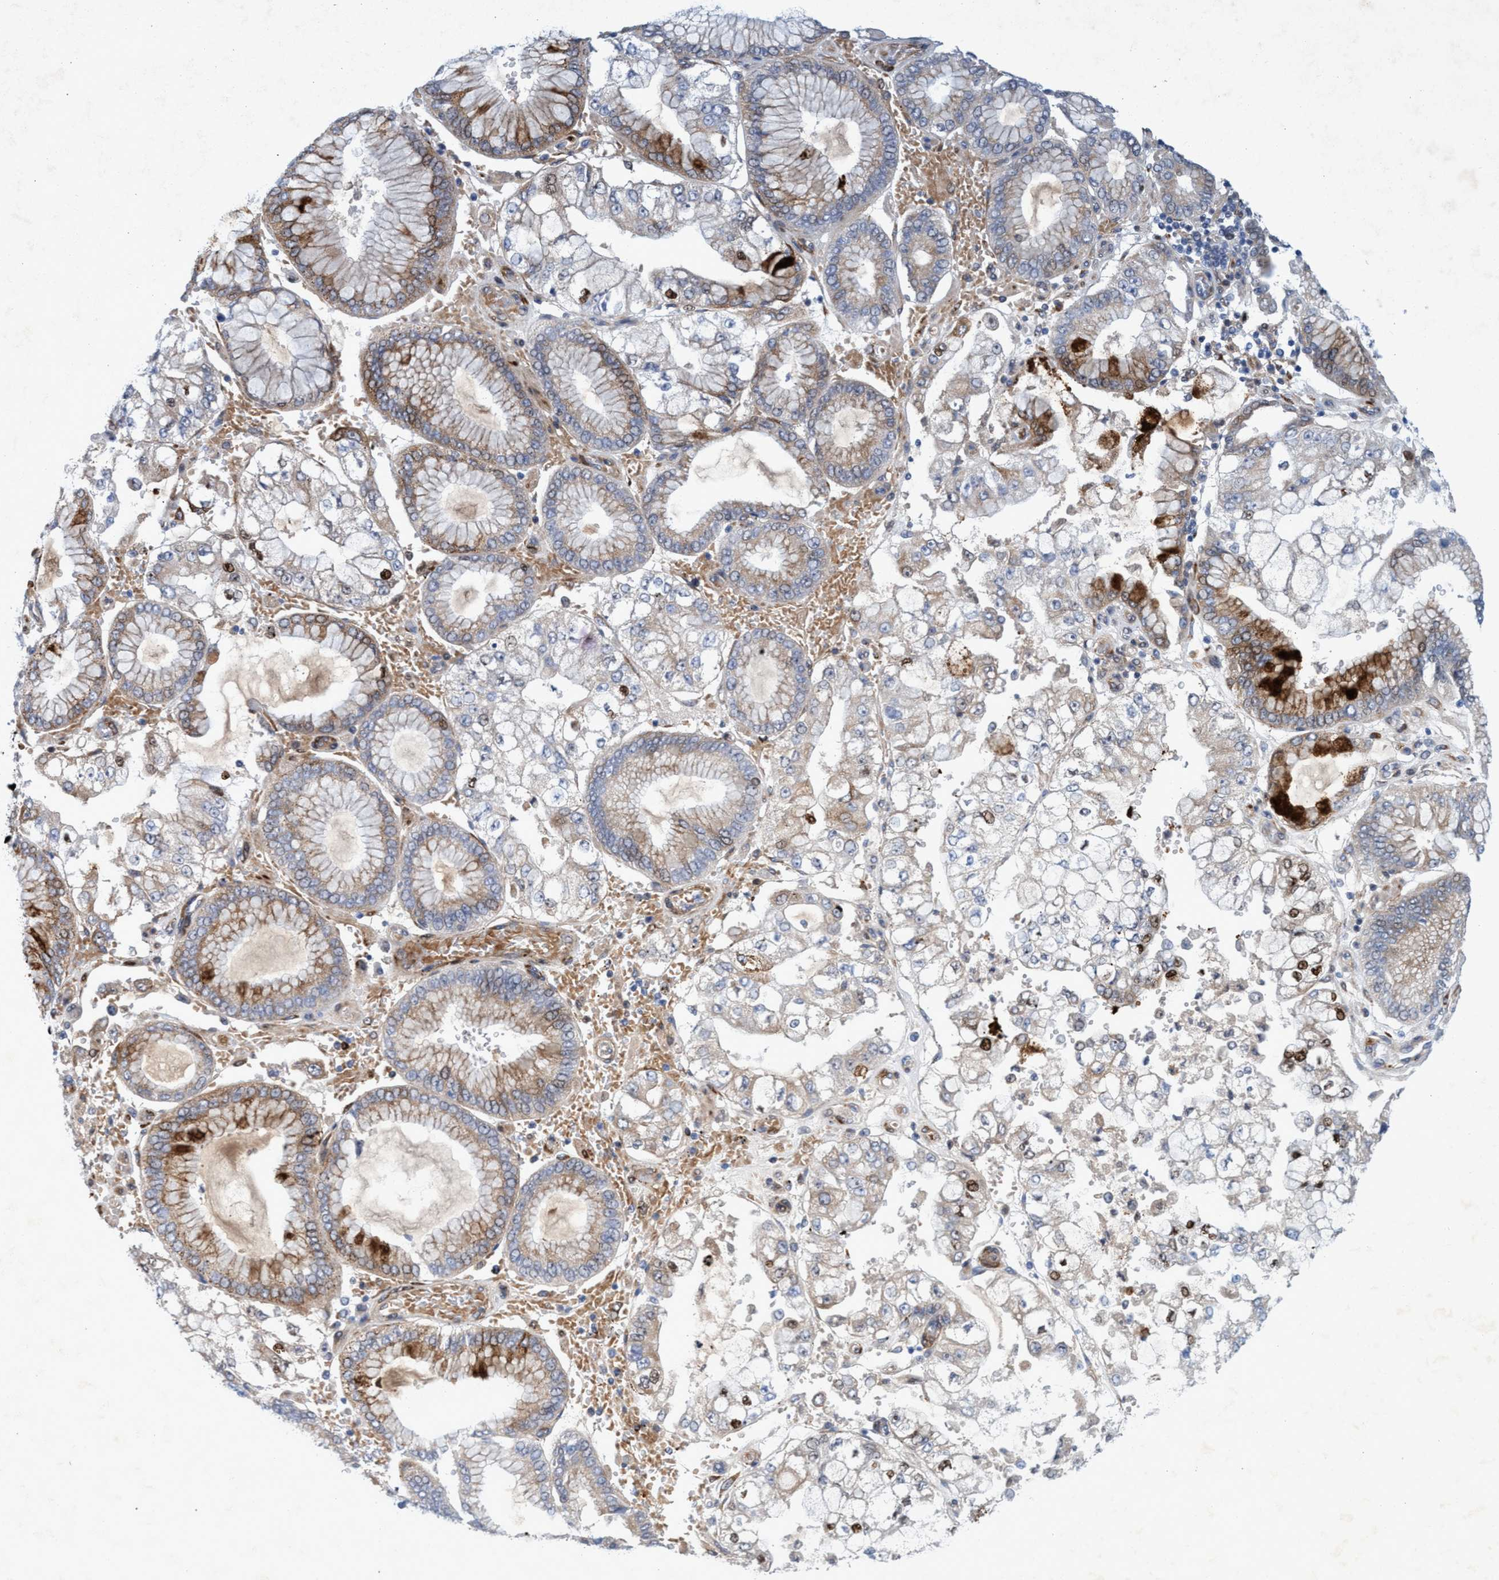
{"staining": {"intensity": "moderate", "quantity": "25%-75%", "location": "cytoplasmic/membranous"}, "tissue": "stomach cancer", "cell_type": "Tumor cells", "image_type": "cancer", "snomed": [{"axis": "morphology", "description": "Adenocarcinoma, NOS"}, {"axis": "topography", "description": "Stomach"}], "caption": "Protein staining by immunohistochemistry (IHC) shows moderate cytoplasmic/membranous staining in approximately 25%-75% of tumor cells in stomach cancer (adenocarcinoma).", "gene": "SLC43A2", "patient": {"sex": "male", "age": 76}}